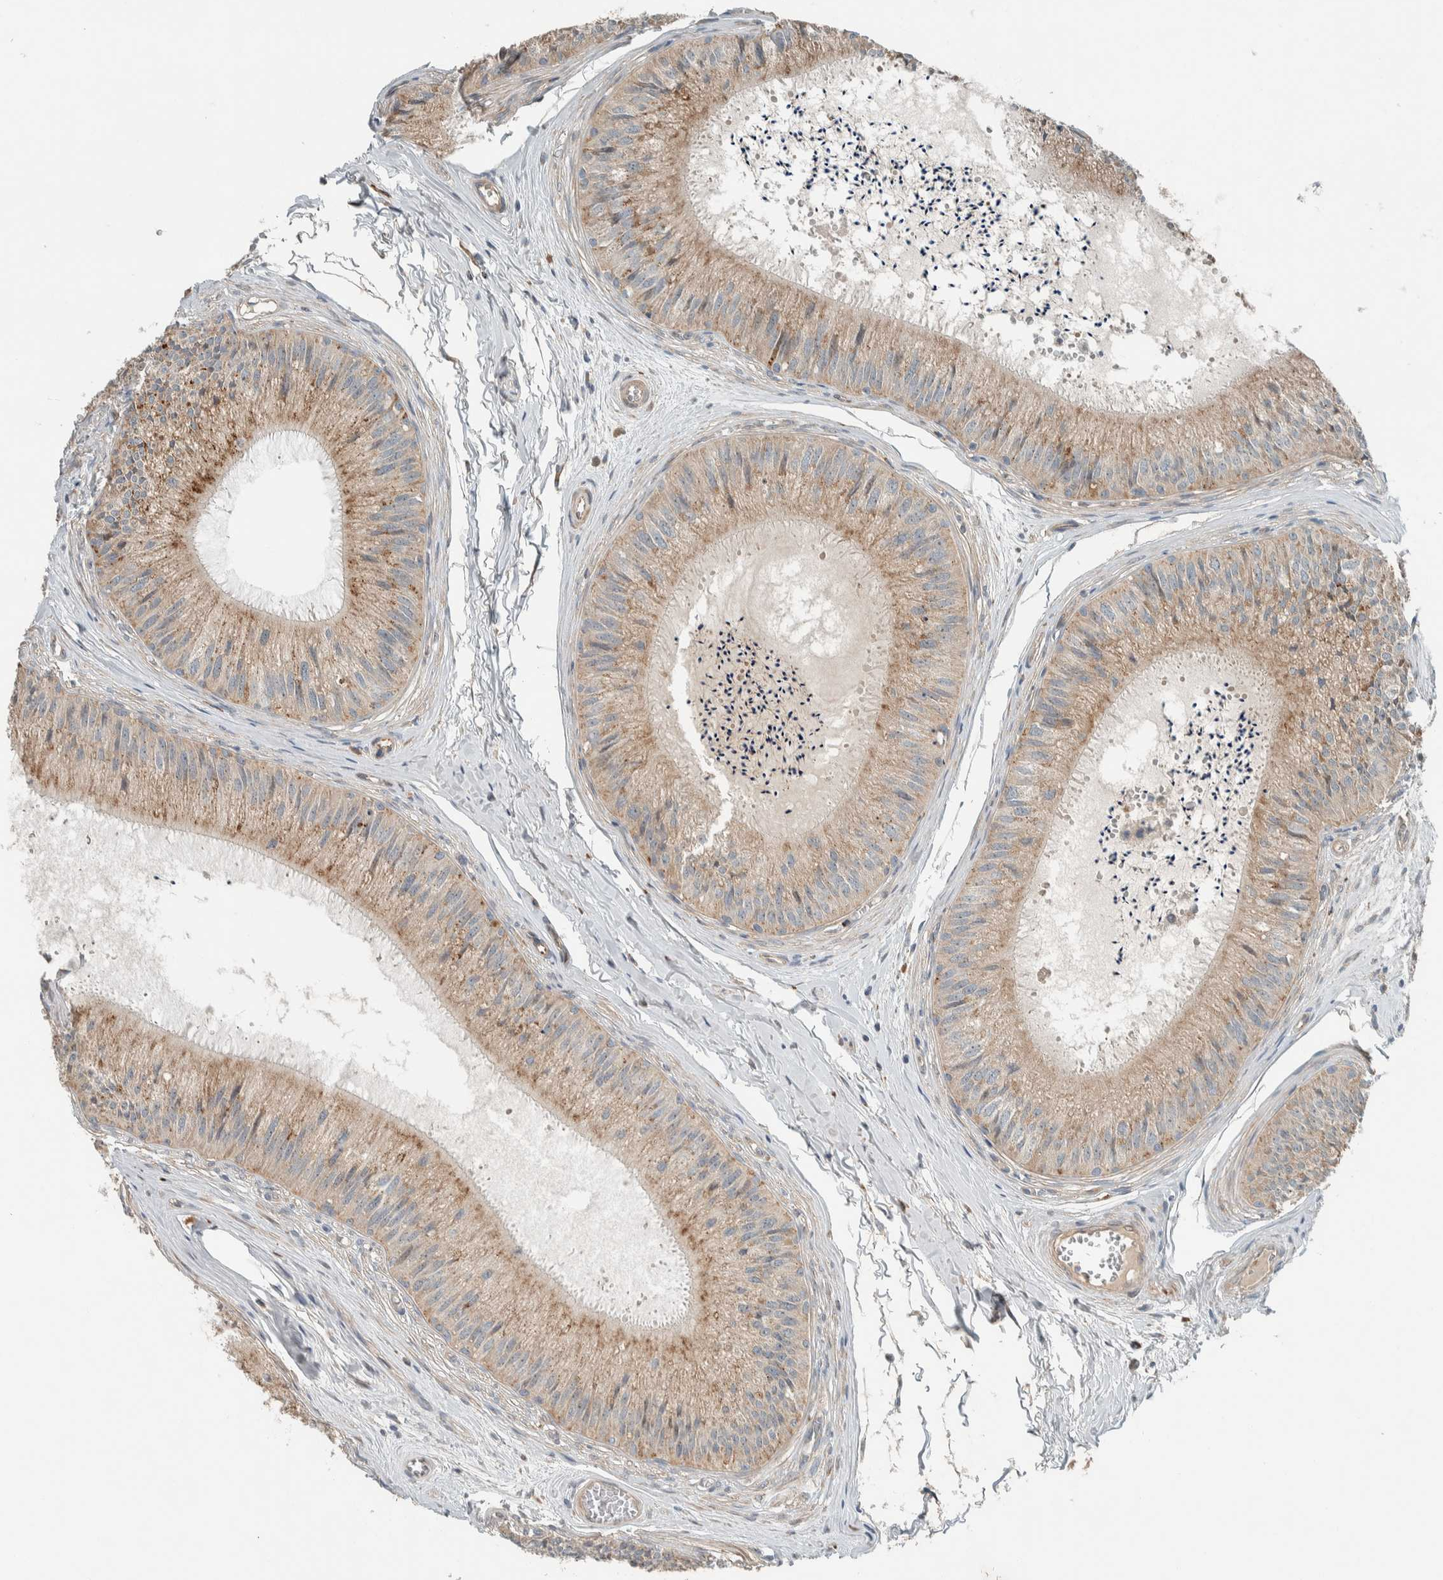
{"staining": {"intensity": "weak", "quantity": ">75%", "location": "cytoplasmic/membranous"}, "tissue": "epididymis", "cell_type": "Glandular cells", "image_type": "normal", "snomed": [{"axis": "morphology", "description": "Normal tissue, NOS"}, {"axis": "topography", "description": "Epididymis"}], "caption": "This image shows immunohistochemistry (IHC) staining of unremarkable human epididymis, with low weak cytoplasmic/membranous positivity in about >75% of glandular cells.", "gene": "SLFN12L", "patient": {"sex": "male", "age": 31}}